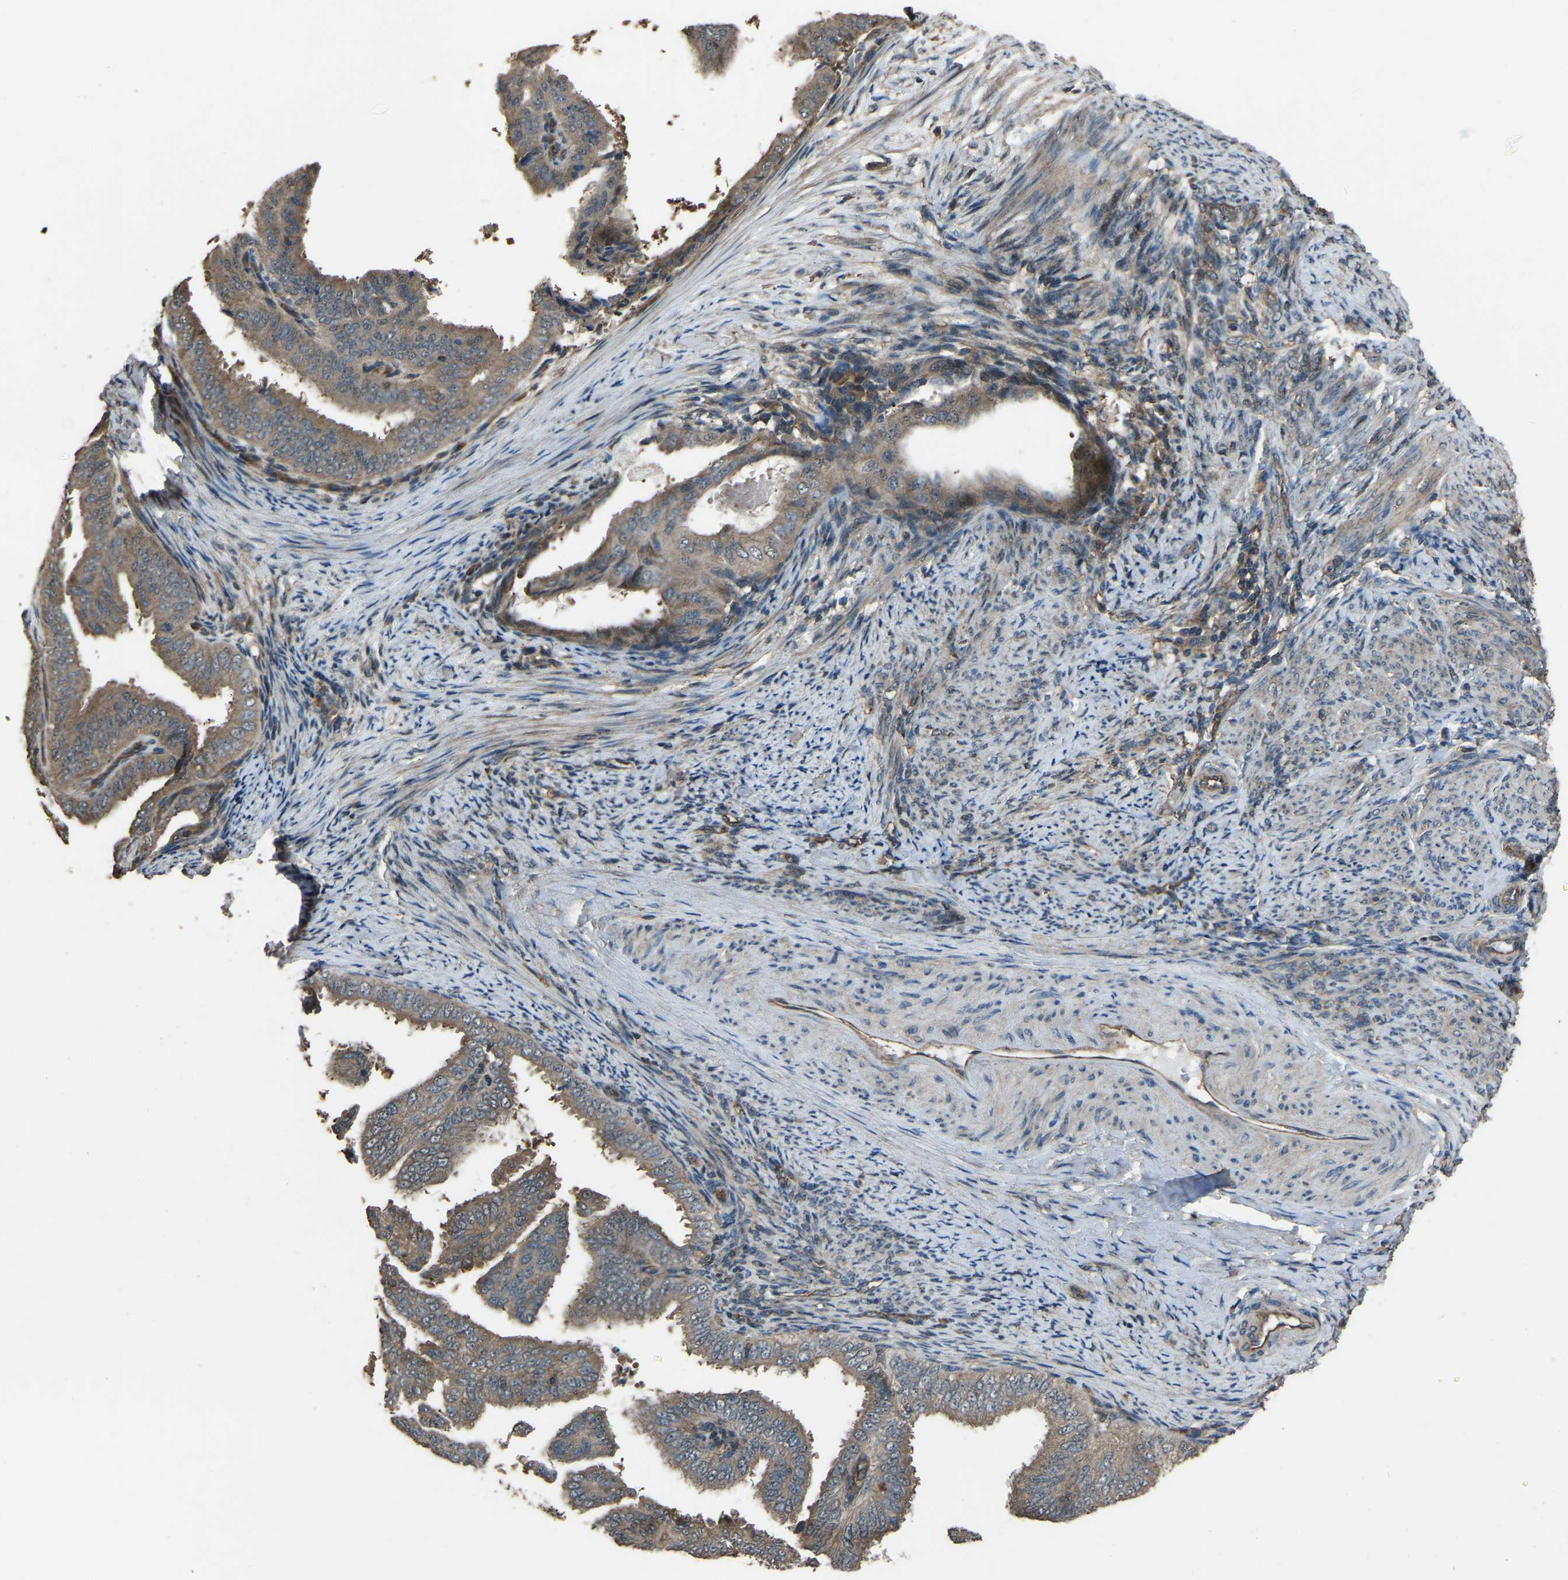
{"staining": {"intensity": "weak", "quantity": "25%-75%", "location": "cytoplasmic/membranous"}, "tissue": "endometrial cancer", "cell_type": "Tumor cells", "image_type": "cancer", "snomed": [{"axis": "morphology", "description": "Adenocarcinoma, NOS"}, {"axis": "topography", "description": "Endometrium"}], "caption": "Endometrial cancer (adenocarcinoma) stained with a protein marker reveals weak staining in tumor cells.", "gene": "SLC4A2", "patient": {"sex": "female", "age": 58}}